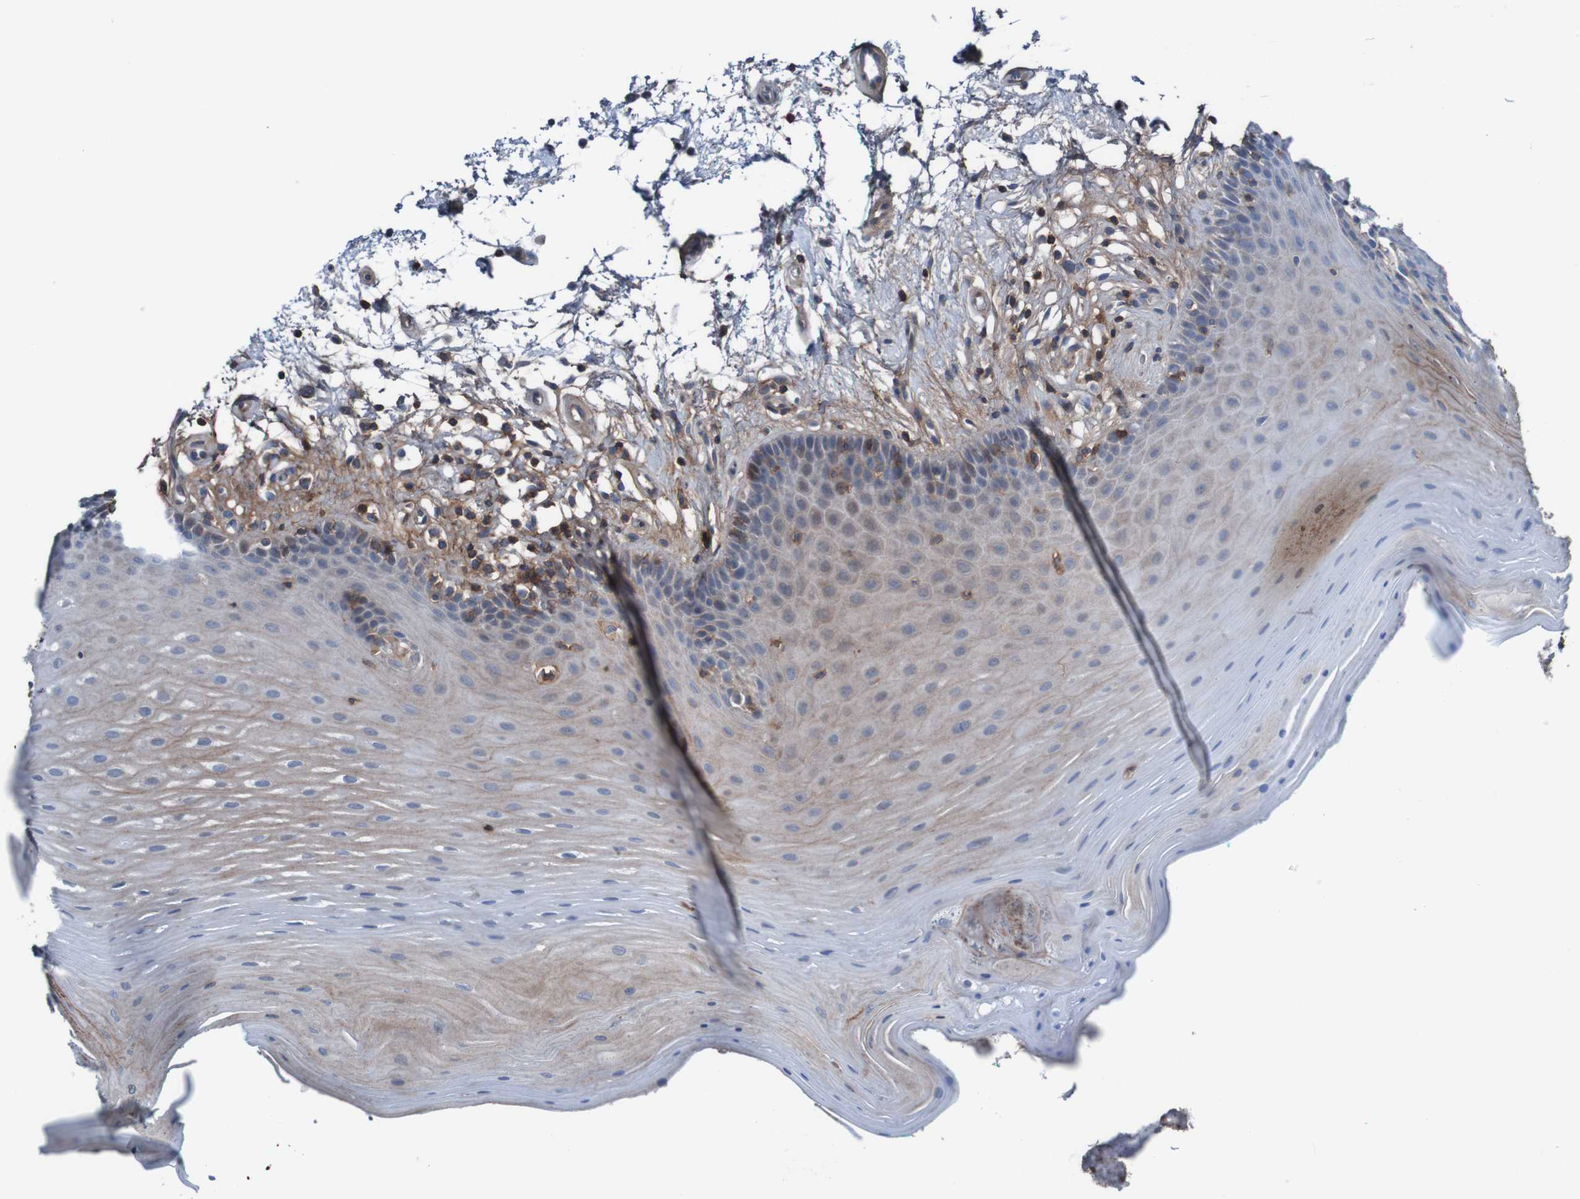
{"staining": {"intensity": "weak", "quantity": ">75%", "location": "cytoplasmic/membranous"}, "tissue": "oral mucosa", "cell_type": "Squamous epithelial cells", "image_type": "normal", "snomed": [{"axis": "morphology", "description": "Normal tissue, NOS"}, {"axis": "topography", "description": "Skeletal muscle"}, {"axis": "topography", "description": "Oral tissue"}], "caption": "Weak cytoplasmic/membranous positivity for a protein is seen in approximately >75% of squamous epithelial cells of unremarkable oral mucosa using immunohistochemistry (IHC).", "gene": "PDGFB", "patient": {"sex": "male", "age": 58}}